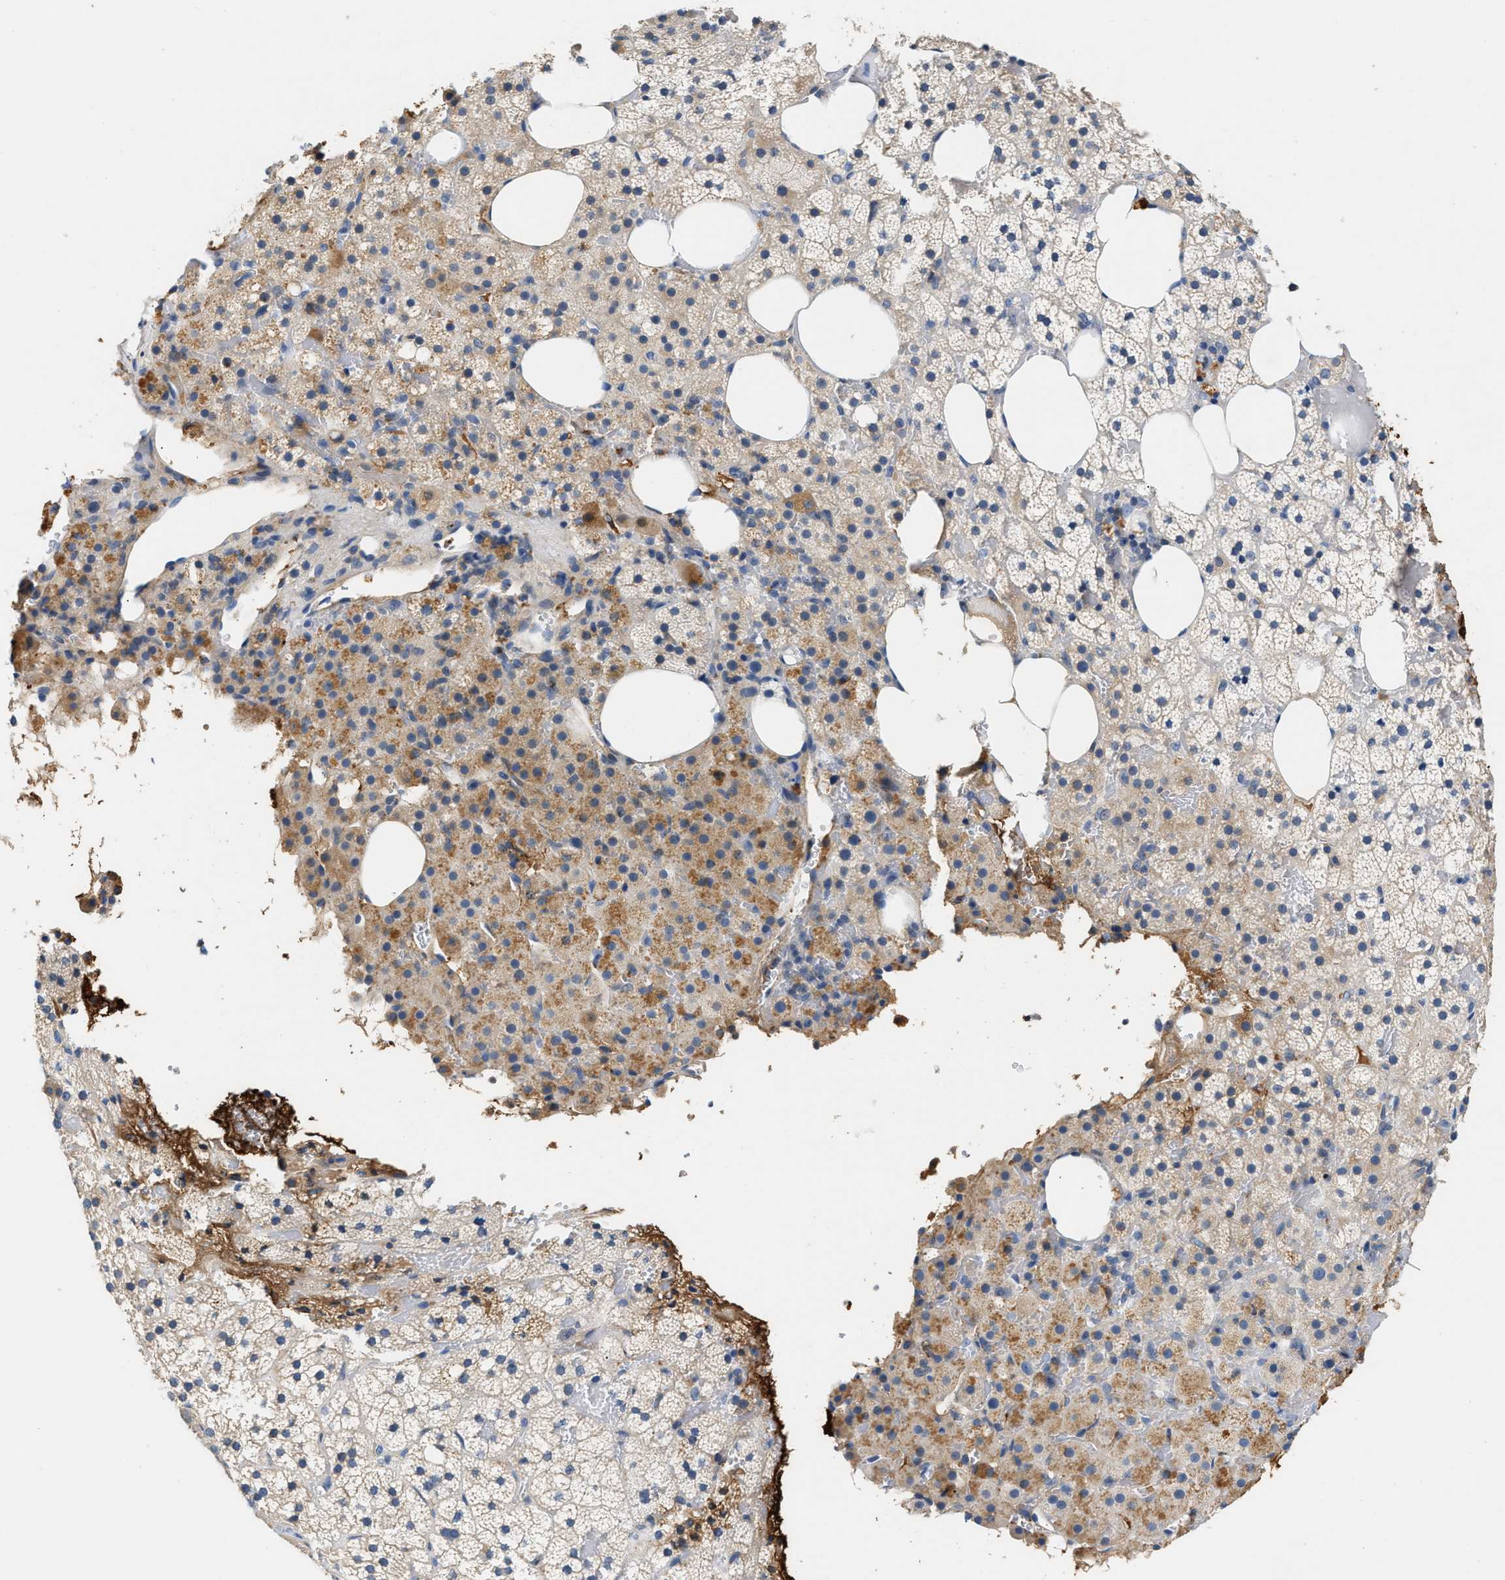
{"staining": {"intensity": "moderate", "quantity": "<25%", "location": "cytoplasmic/membranous"}, "tissue": "adrenal gland", "cell_type": "Glandular cells", "image_type": "normal", "snomed": [{"axis": "morphology", "description": "Normal tissue, NOS"}, {"axis": "topography", "description": "Adrenal gland"}], "caption": "Adrenal gland stained for a protein (brown) reveals moderate cytoplasmic/membranous positive staining in about <25% of glandular cells.", "gene": "TUT7", "patient": {"sex": "female", "age": 59}}